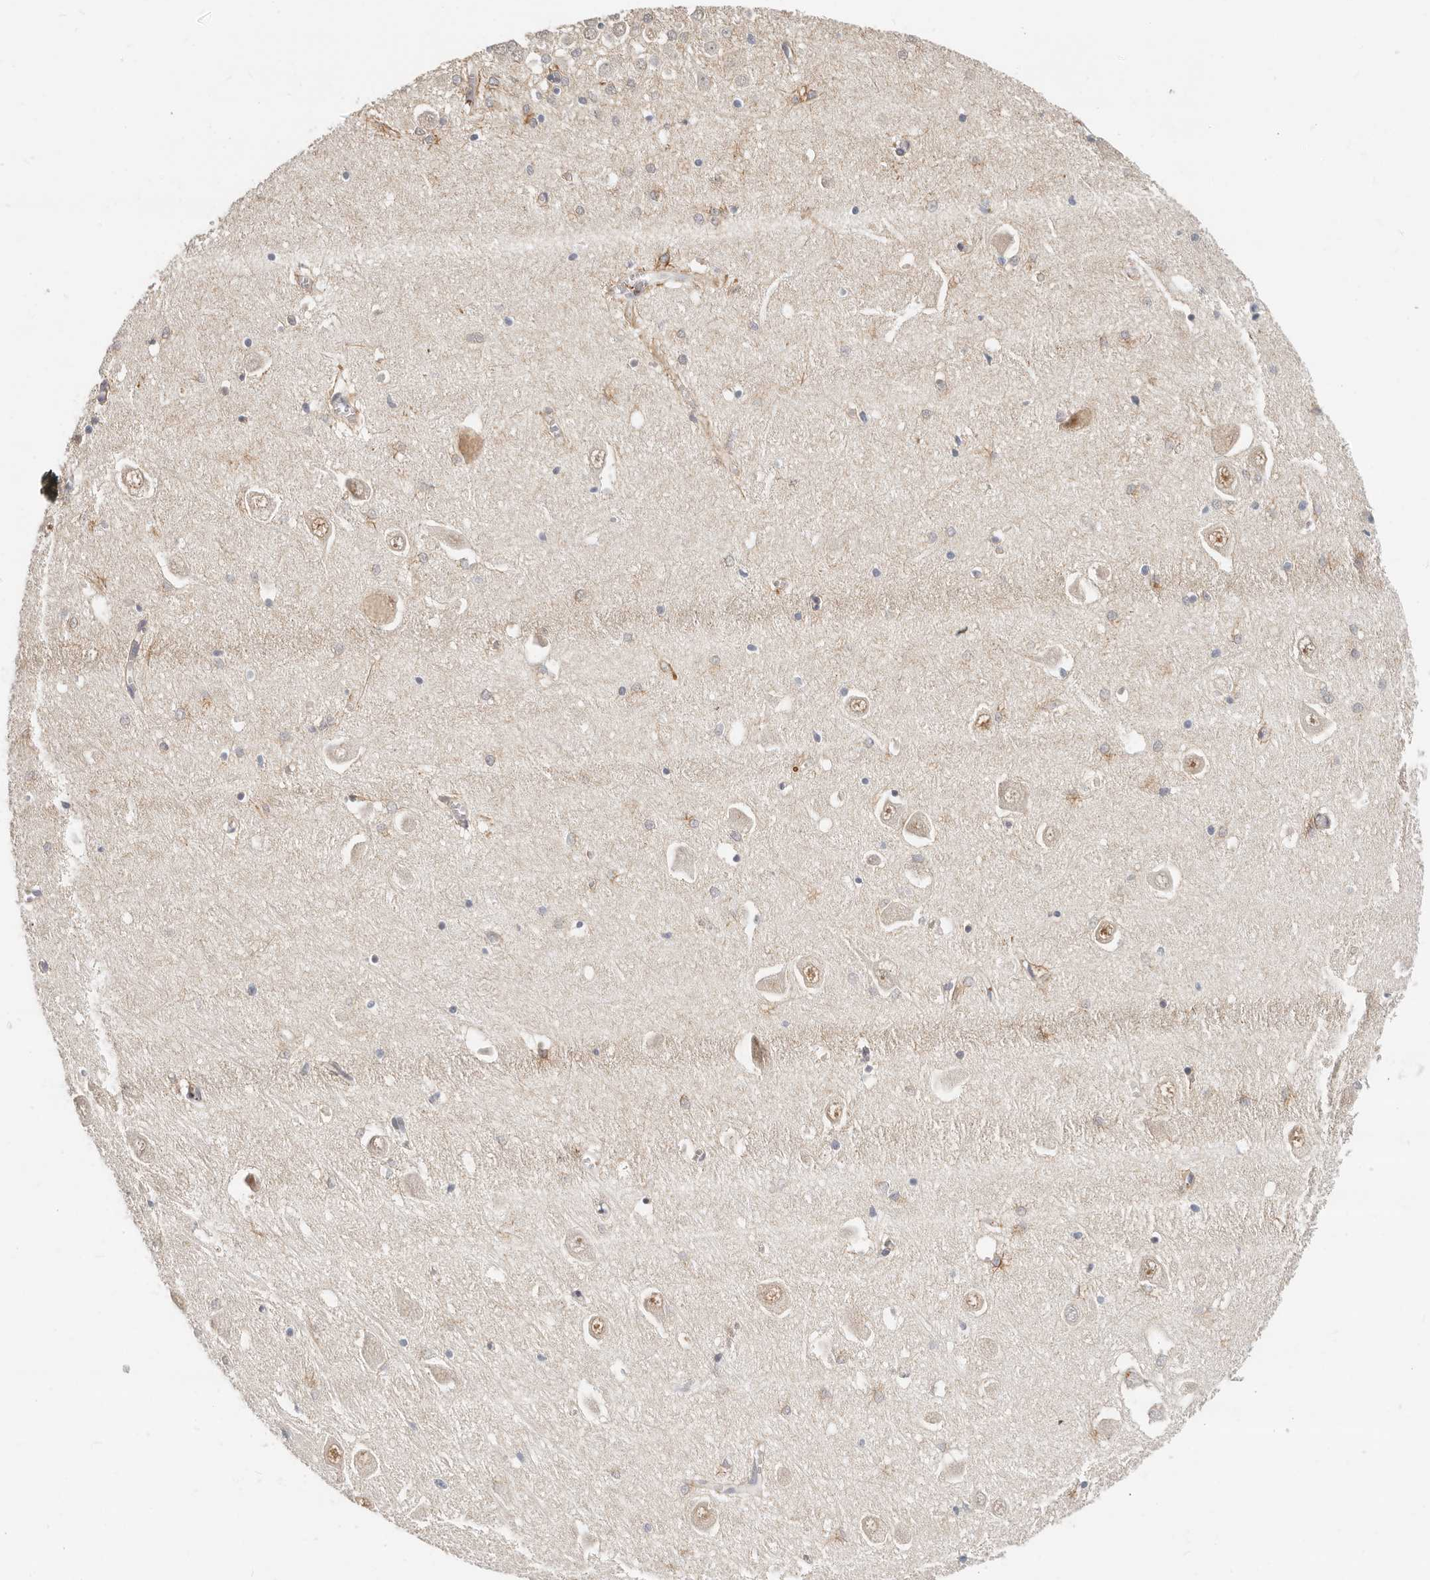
{"staining": {"intensity": "negative", "quantity": "none", "location": "none"}, "tissue": "hippocampus", "cell_type": "Glial cells", "image_type": "normal", "snomed": [{"axis": "morphology", "description": "Normal tissue, NOS"}, {"axis": "topography", "description": "Hippocampus"}], "caption": "Immunohistochemistry of unremarkable hippocampus reveals no positivity in glial cells. Brightfield microscopy of IHC stained with DAB (brown) and hematoxylin (blue), captured at high magnification.", "gene": "ZRANB1", "patient": {"sex": "male", "age": 70}}